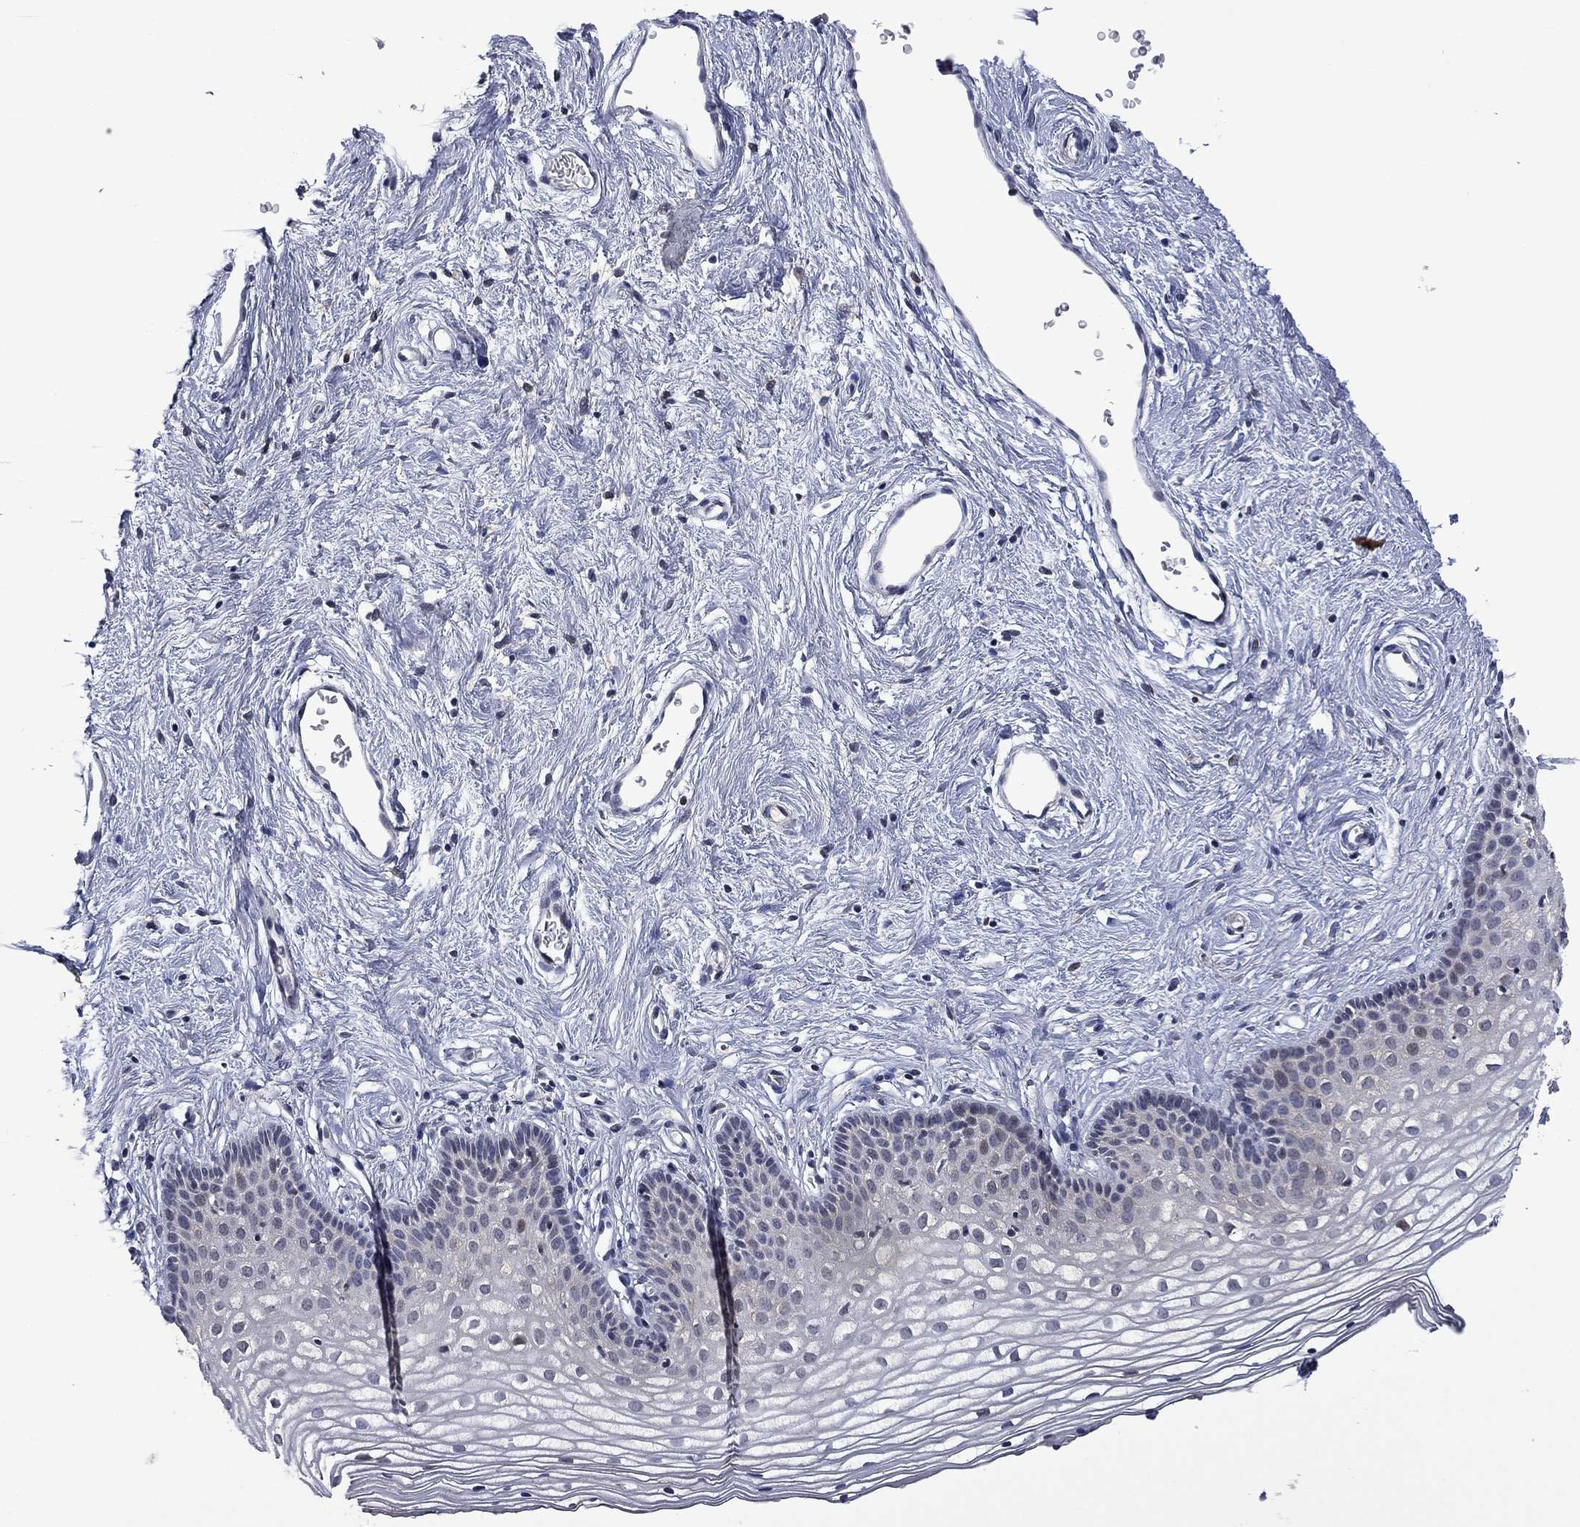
{"staining": {"intensity": "moderate", "quantity": "<25%", "location": "cytoplasmic/membranous"}, "tissue": "vagina", "cell_type": "Squamous epithelial cells", "image_type": "normal", "snomed": [{"axis": "morphology", "description": "Normal tissue, NOS"}, {"axis": "topography", "description": "Vagina"}], "caption": "IHC (DAB (3,3'-diaminobenzidine)) staining of normal vagina demonstrates moderate cytoplasmic/membranous protein expression in about <25% of squamous epithelial cells.", "gene": "PHKA1", "patient": {"sex": "female", "age": 36}}